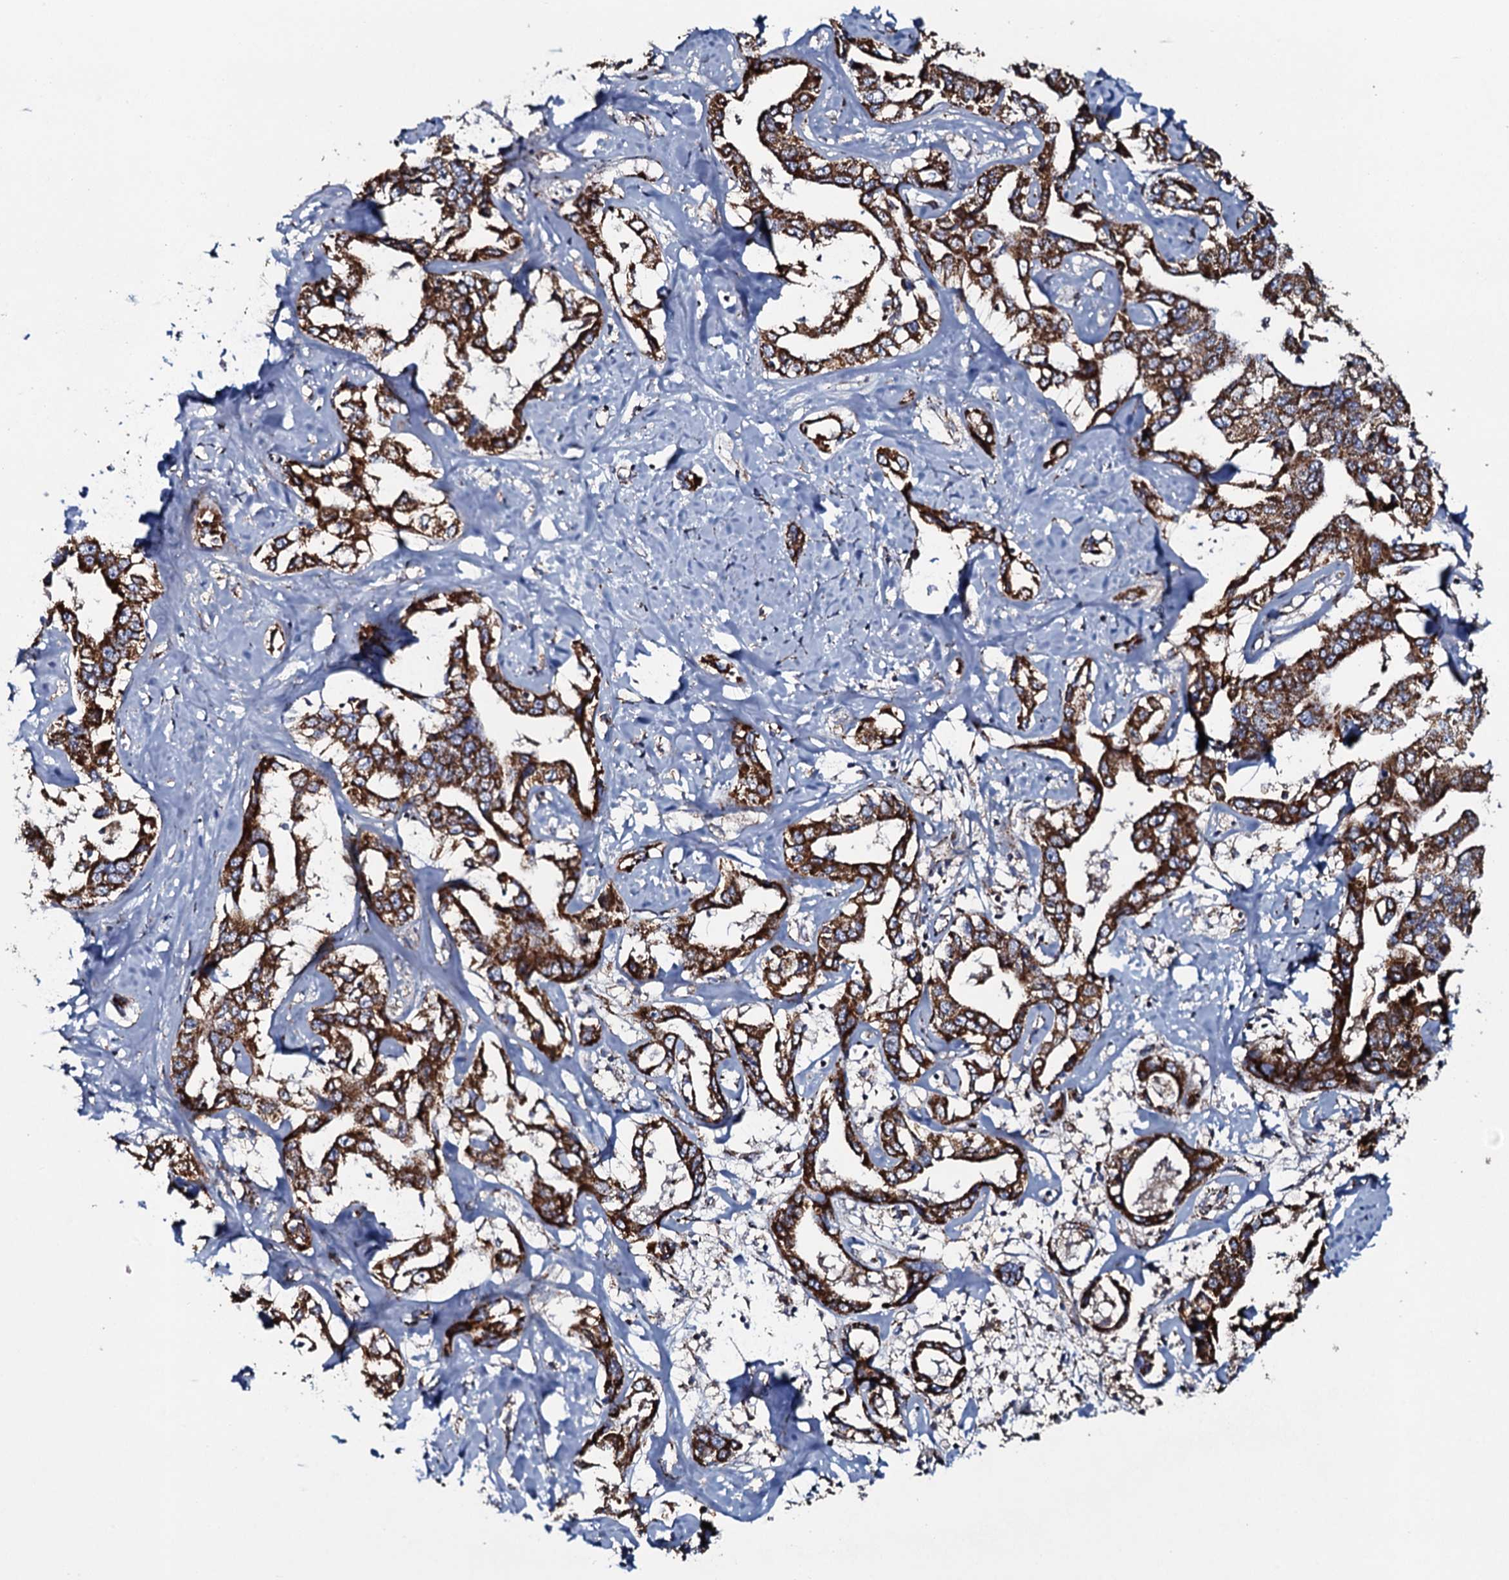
{"staining": {"intensity": "strong", "quantity": ">75%", "location": "cytoplasmic/membranous"}, "tissue": "liver cancer", "cell_type": "Tumor cells", "image_type": "cancer", "snomed": [{"axis": "morphology", "description": "Cholangiocarcinoma"}, {"axis": "topography", "description": "Liver"}], "caption": "High-magnification brightfield microscopy of liver cancer stained with DAB (3,3'-diaminobenzidine) (brown) and counterstained with hematoxylin (blue). tumor cells exhibit strong cytoplasmic/membranous positivity is appreciated in approximately>75% of cells.", "gene": "EVC2", "patient": {"sex": "male", "age": 59}}